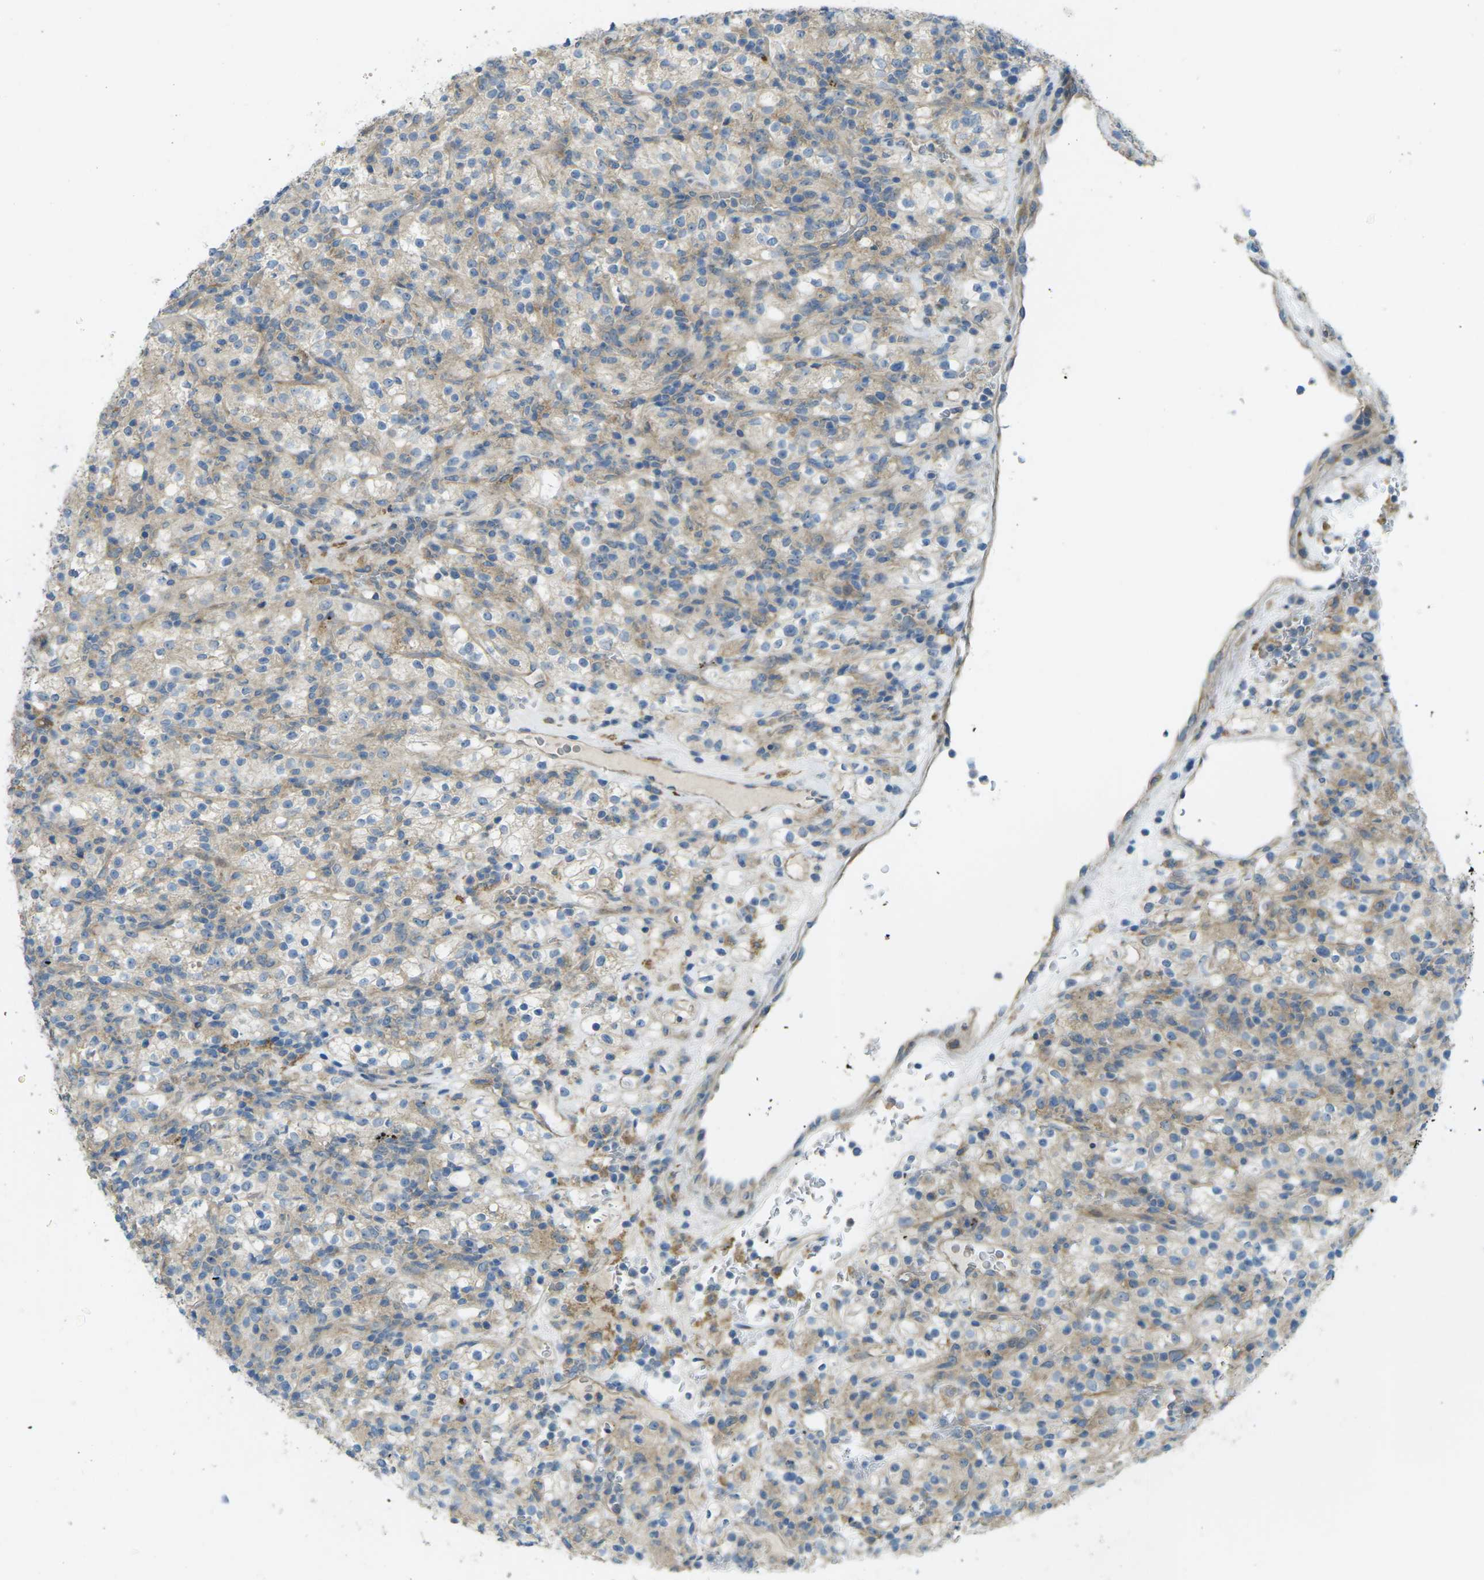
{"staining": {"intensity": "weak", "quantity": "25%-75%", "location": "cytoplasmic/membranous"}, "tissue": "renal cancer", "cell_type": "Tumor cells", "image_type": "cancer", "snomed": [{"axis": "morphology", "description": "Normal tissue, NOS"}, {"axis": "morphology", "description": "Adenocarcinoma, NOS"}, {"axis": "topography", "description": "Kidney"}], "caption": "There is low levels of weak cytoplasmic/membranous staining in tumor cells of renal cancer, as demonstrated by immunohistochemical staining (brown color).", "gene": "MYLK4", "patient": {"sex": "female", "age": 72}}